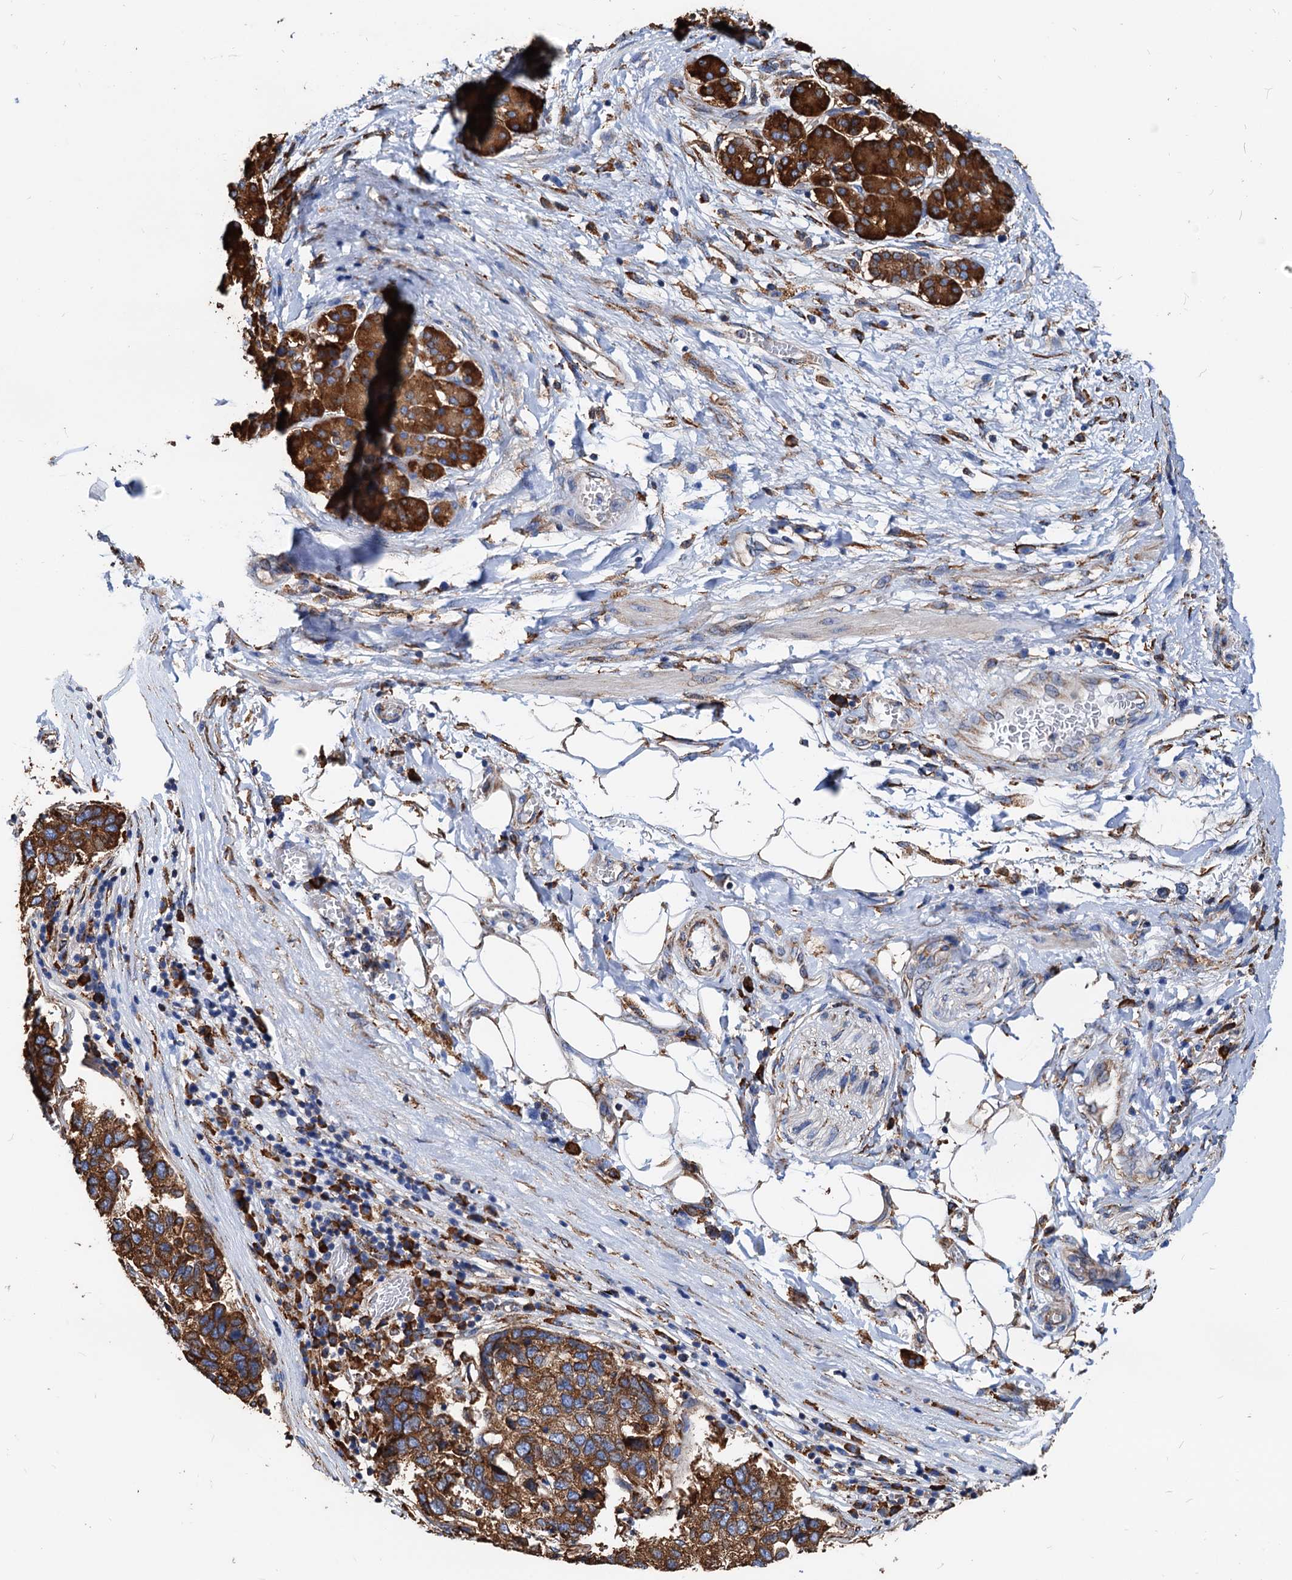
{"staining": {"intensity": "strong", "quantity": ">75%", "location": "cytoplasmic/membranous"}, "tissue": "pancreatic cancer", "cell_type": "Tumor cells", "image_type": "cancer", "snomed": [{"axis": "morphology", "description": "Adenocarcinoma, NOS"}, {"axis": "topography", "description": "Pancreas"}], "caption": "Immunohistochemistry (IHC) histopathology image of neoplastic tissue: human pancreatic cancer stained using immunohistochemistry (IHC) shows high levels of strong protein expression localized specifically in the cytoplasmic/membranous of tumor cells, appearing as a cytoplasmic/membranous brown color.", "gene": "HSPA5", "patient": {"sex": "female", "age": 61}}